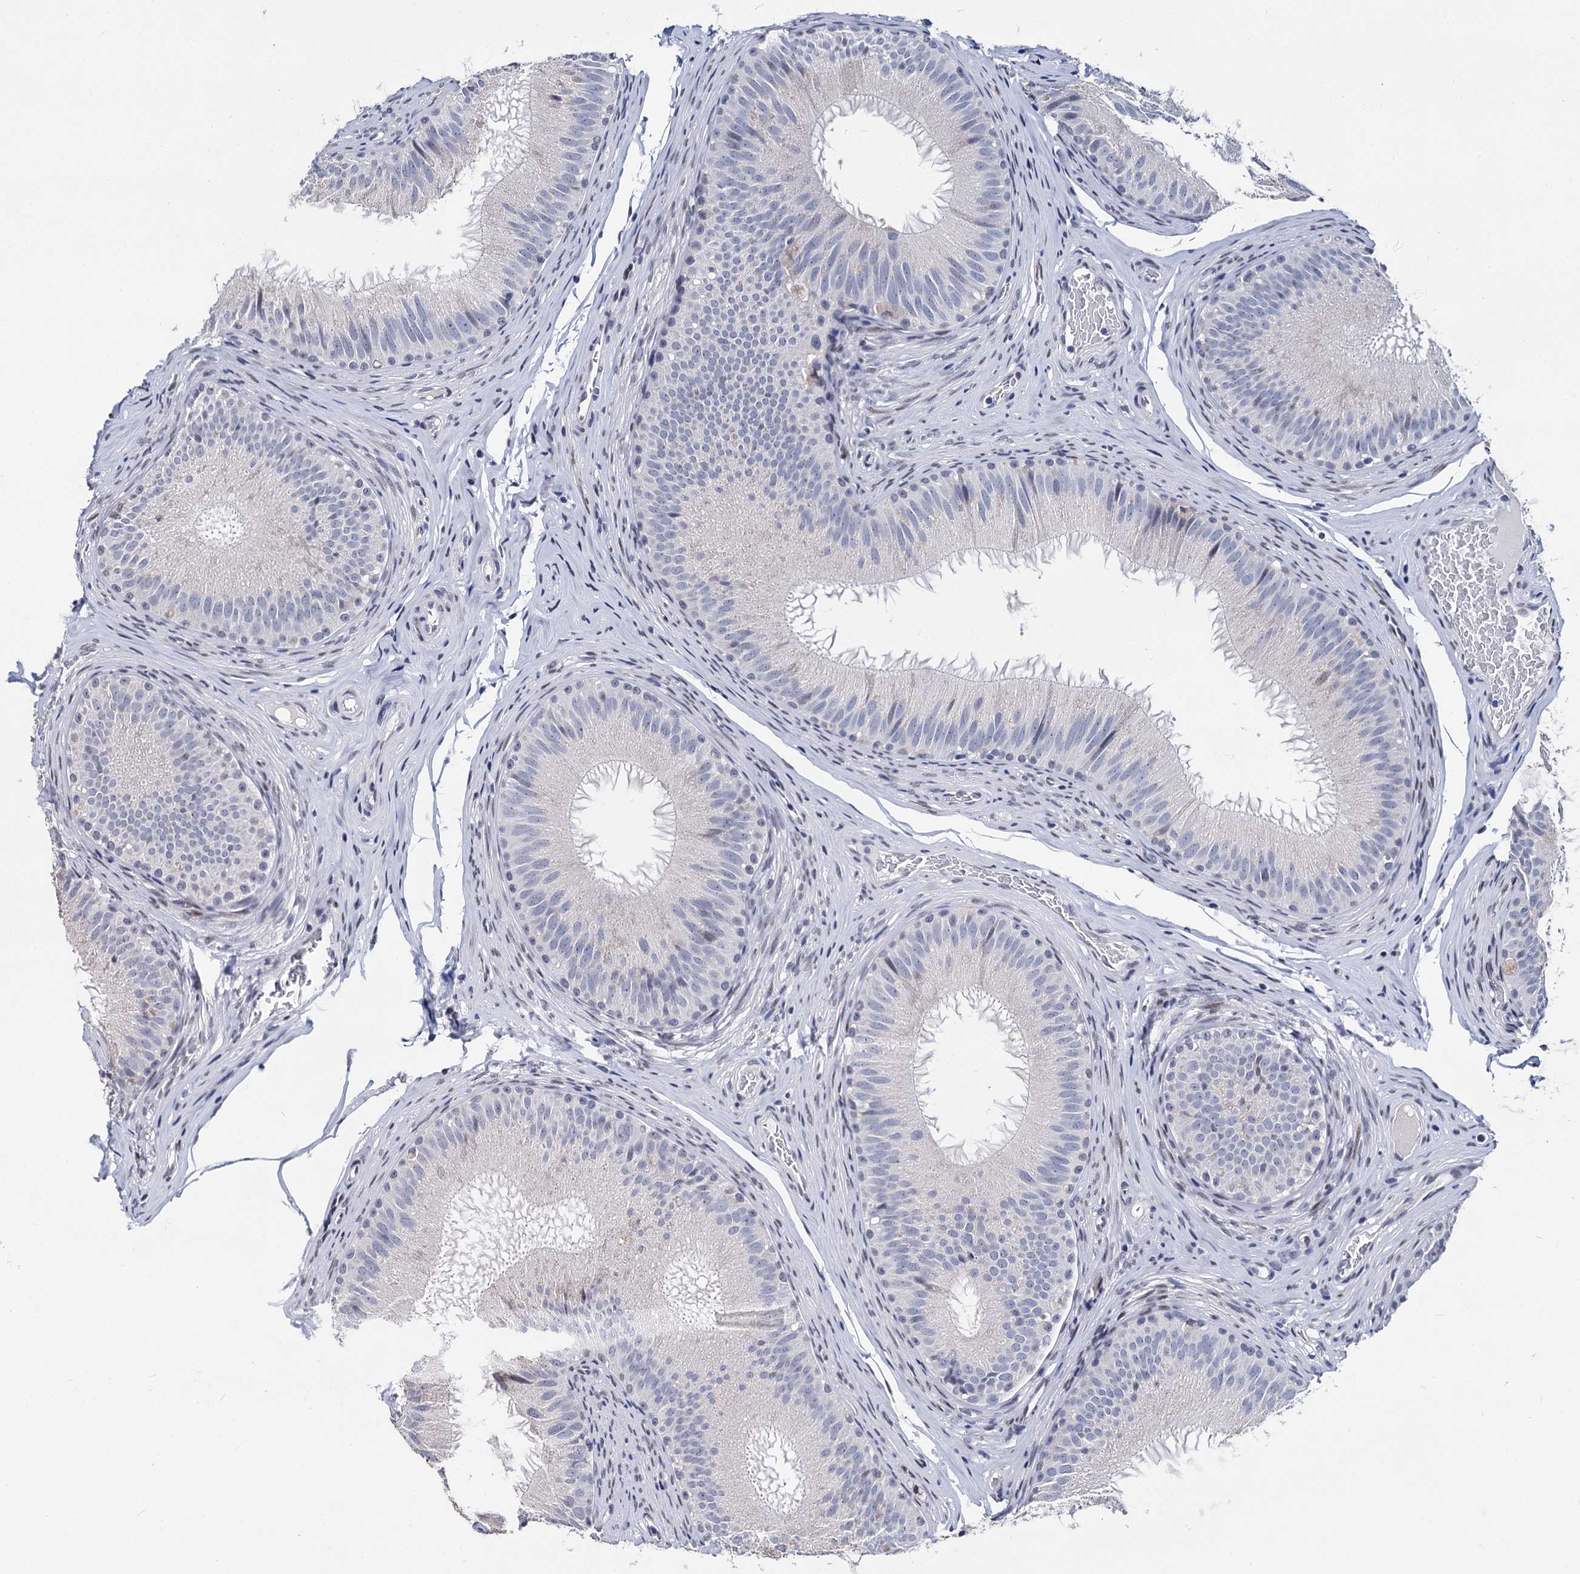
{"staining": {"intensity": "negative", "quantity": "none", "location": "none"}, "tissue": "epididymis", "cell_type": "Glandular cells", "image_type": "normal", "snomed": [{"axis": "morphology", "description": "Normal tissue, NOS"}, {"axis": "topography", "description": "Epididymis"}], "caption": "This is an immunohistochemistry (IHC) histopathology image of normal human epididymis. There is no staining in glandular cells.", "gene": "MAGEA4", "patient": {"sex": "male", "age": 34}}